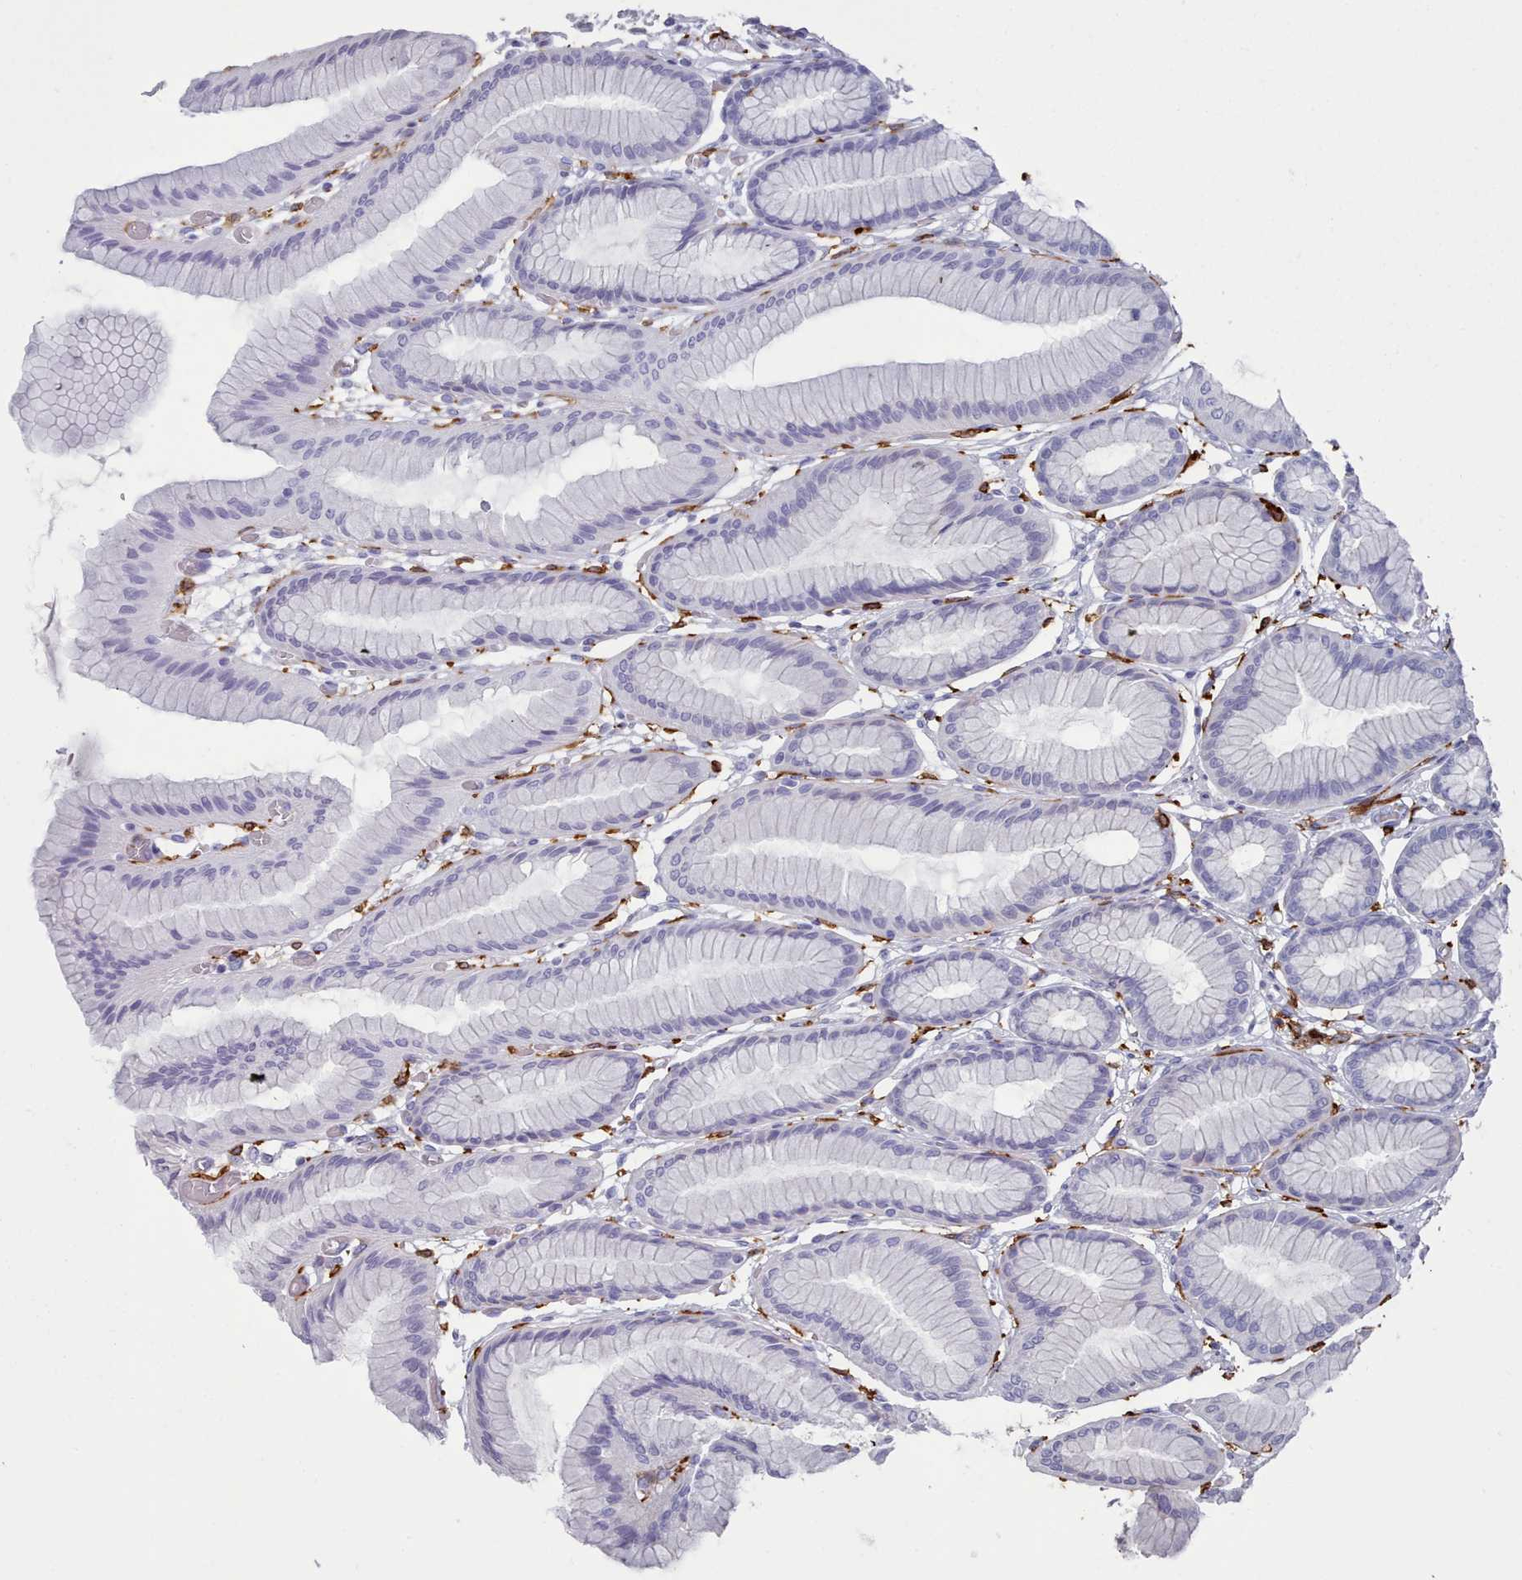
{"staining": {"intensity": "negative", "quantity": "none", "location": "none"}, "tissue": "stomach", "cell_type": "Glandular cells", "image_type": "normal", "snomed": [{"axis": "morphology", "description": "Normal tissue, NOS"}, {"axis": "morphology", "description": "Adenocarcinoma, NOS"}, {"axis": "morphology", "description": "Adenocarcinoma, High grade"}, {"axis": "topography", "description": "Stomach, upper"}, {"axis": "topography", "description": "Stomach"}], "caption": "Stomach stained for a protein using immunohistochemistry shows no positivity glandular cells.", "gene": "AIF1", "patient": {"sex": "female", "age": 65}}